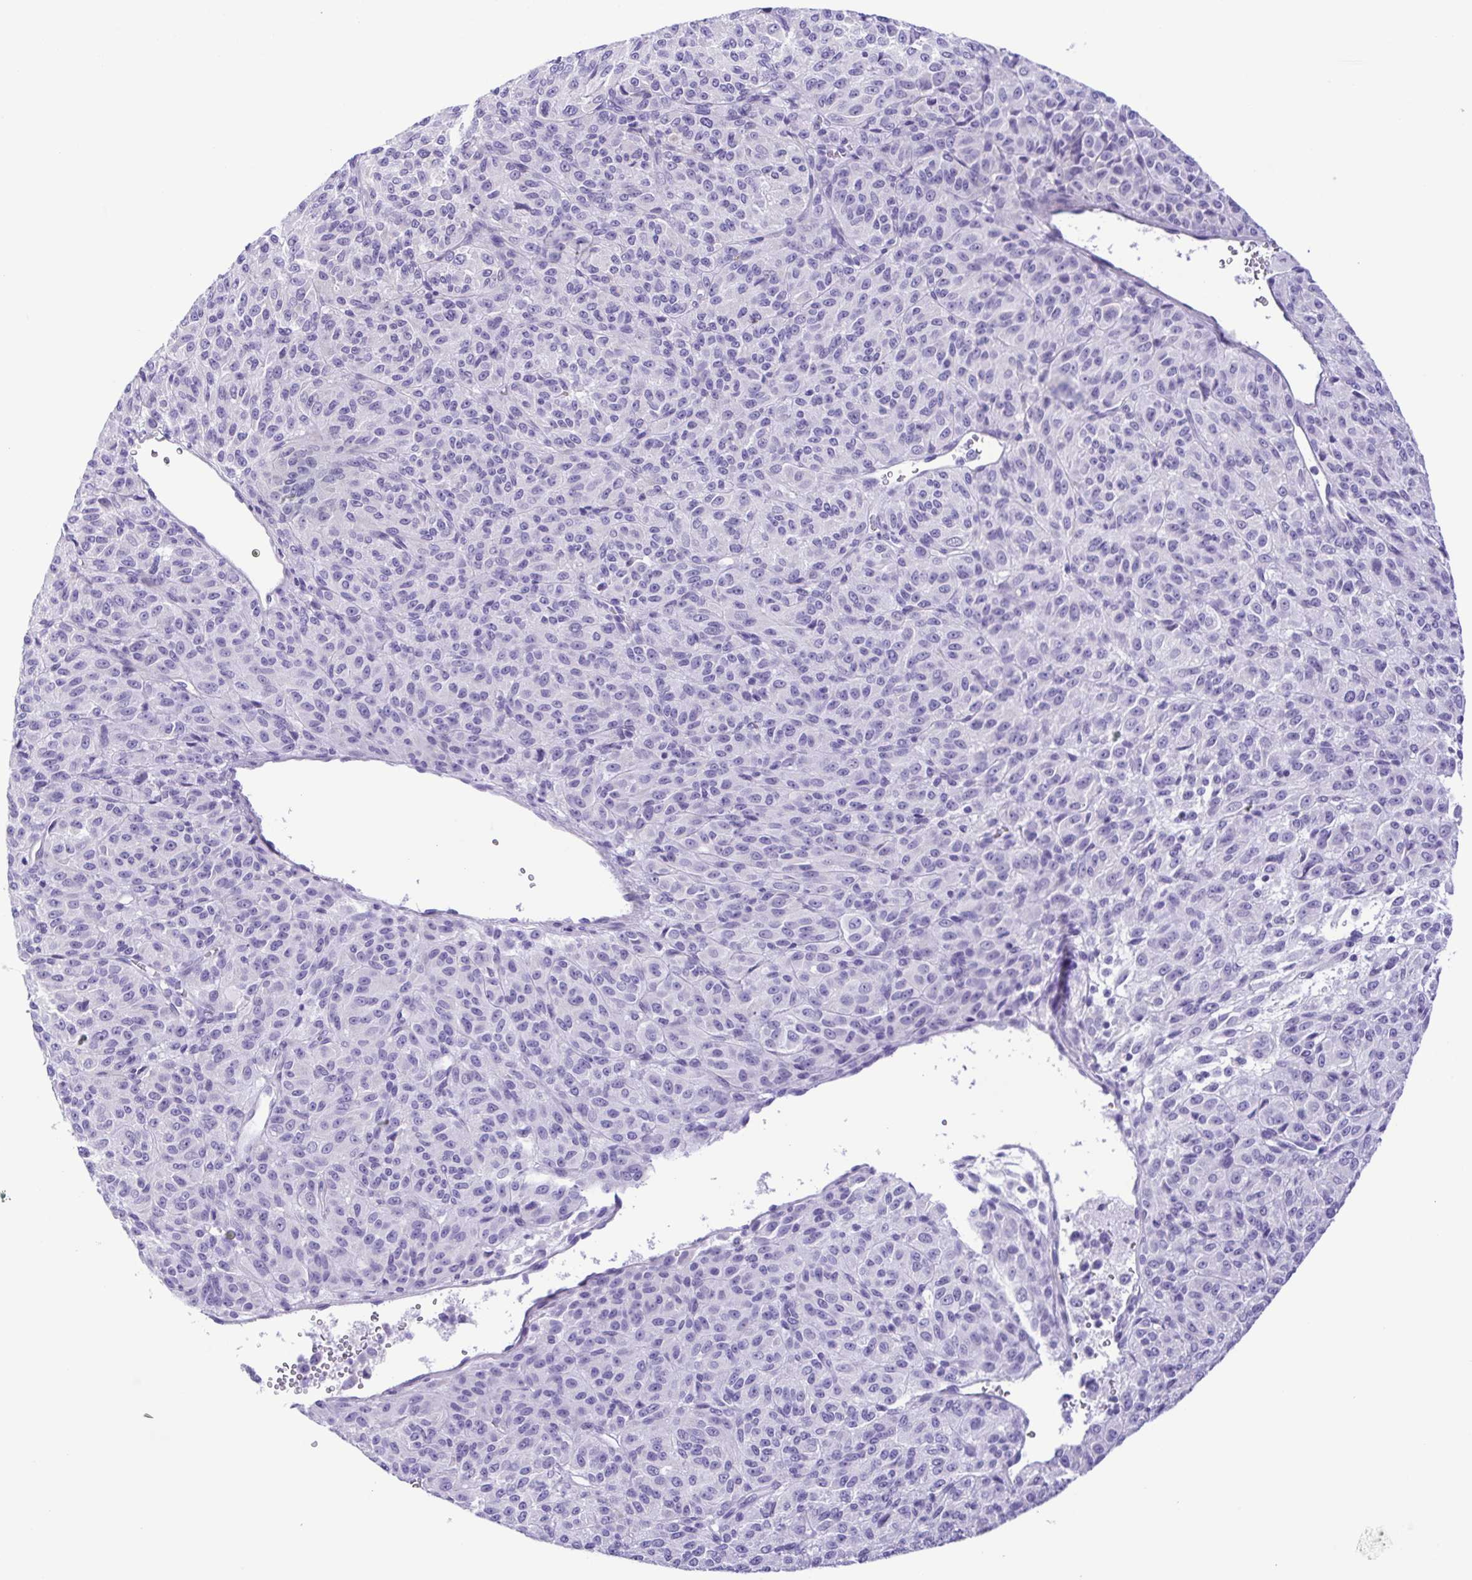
{"staining": {"intensity": "negative", "quantity": "none", "location": "none"}, "tissue": "melanoma", "cell_type": "Tumor cells", "image_type": "cancer", "snomed": [{"axis": "morphology", "description": "Malignant melanoma, Metastatic site"}, {"axis": "topography", "description": "Brain"}], "caption": "There is no significant positivity in tumor cells of melanoma. (DAB IHC with hematoxylin counter stain).", "gene": "PAK3", "patient": {"sex": "female", "age": 56}}